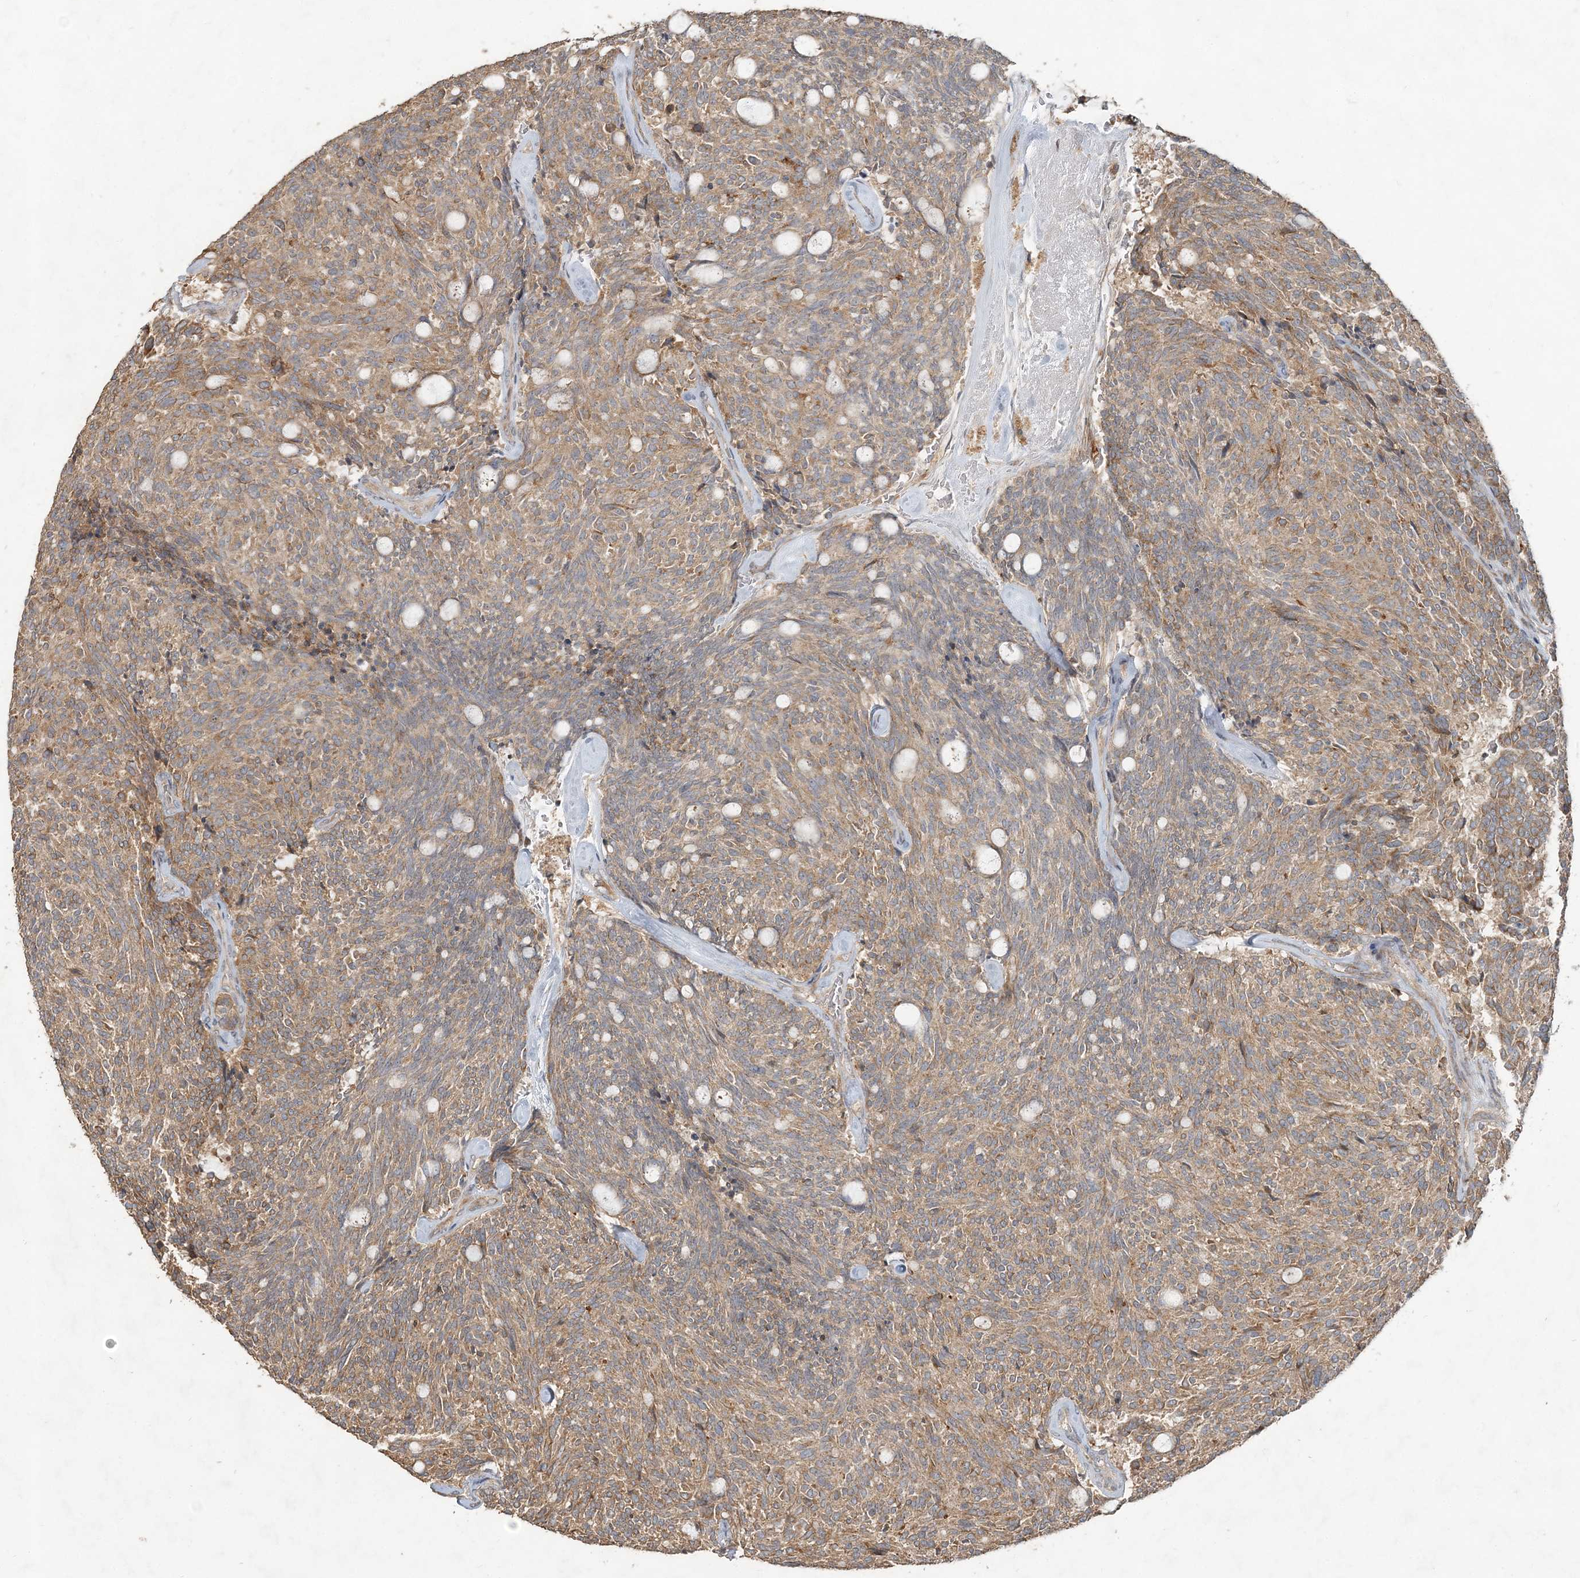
{"staining": {"intensity": "moderate", "quantity": ">75%", "location": "cytoplasmic/membranous"}, "tissue": "carcinoid", "cell_type": "Tumor cells", "image_type": "cancer", "snomed": [{"axis": "morphology", "description": "Carcinoid, malignant, NOS"}, {"axis": "topography", "description": "Pancreas"}], "caption": "High-magnification brightfield microscopy of carcinoid stained with DAB (3,3'-diaminobenzidine) (brown) and counterstained with hematoxylin (blue). tumor cells exhibit moderate cytoplasmic/membranous positivity is seen in about>75% of cells.", "gene": "RAB14", "patient": {"sex": "female", "age": 54}}